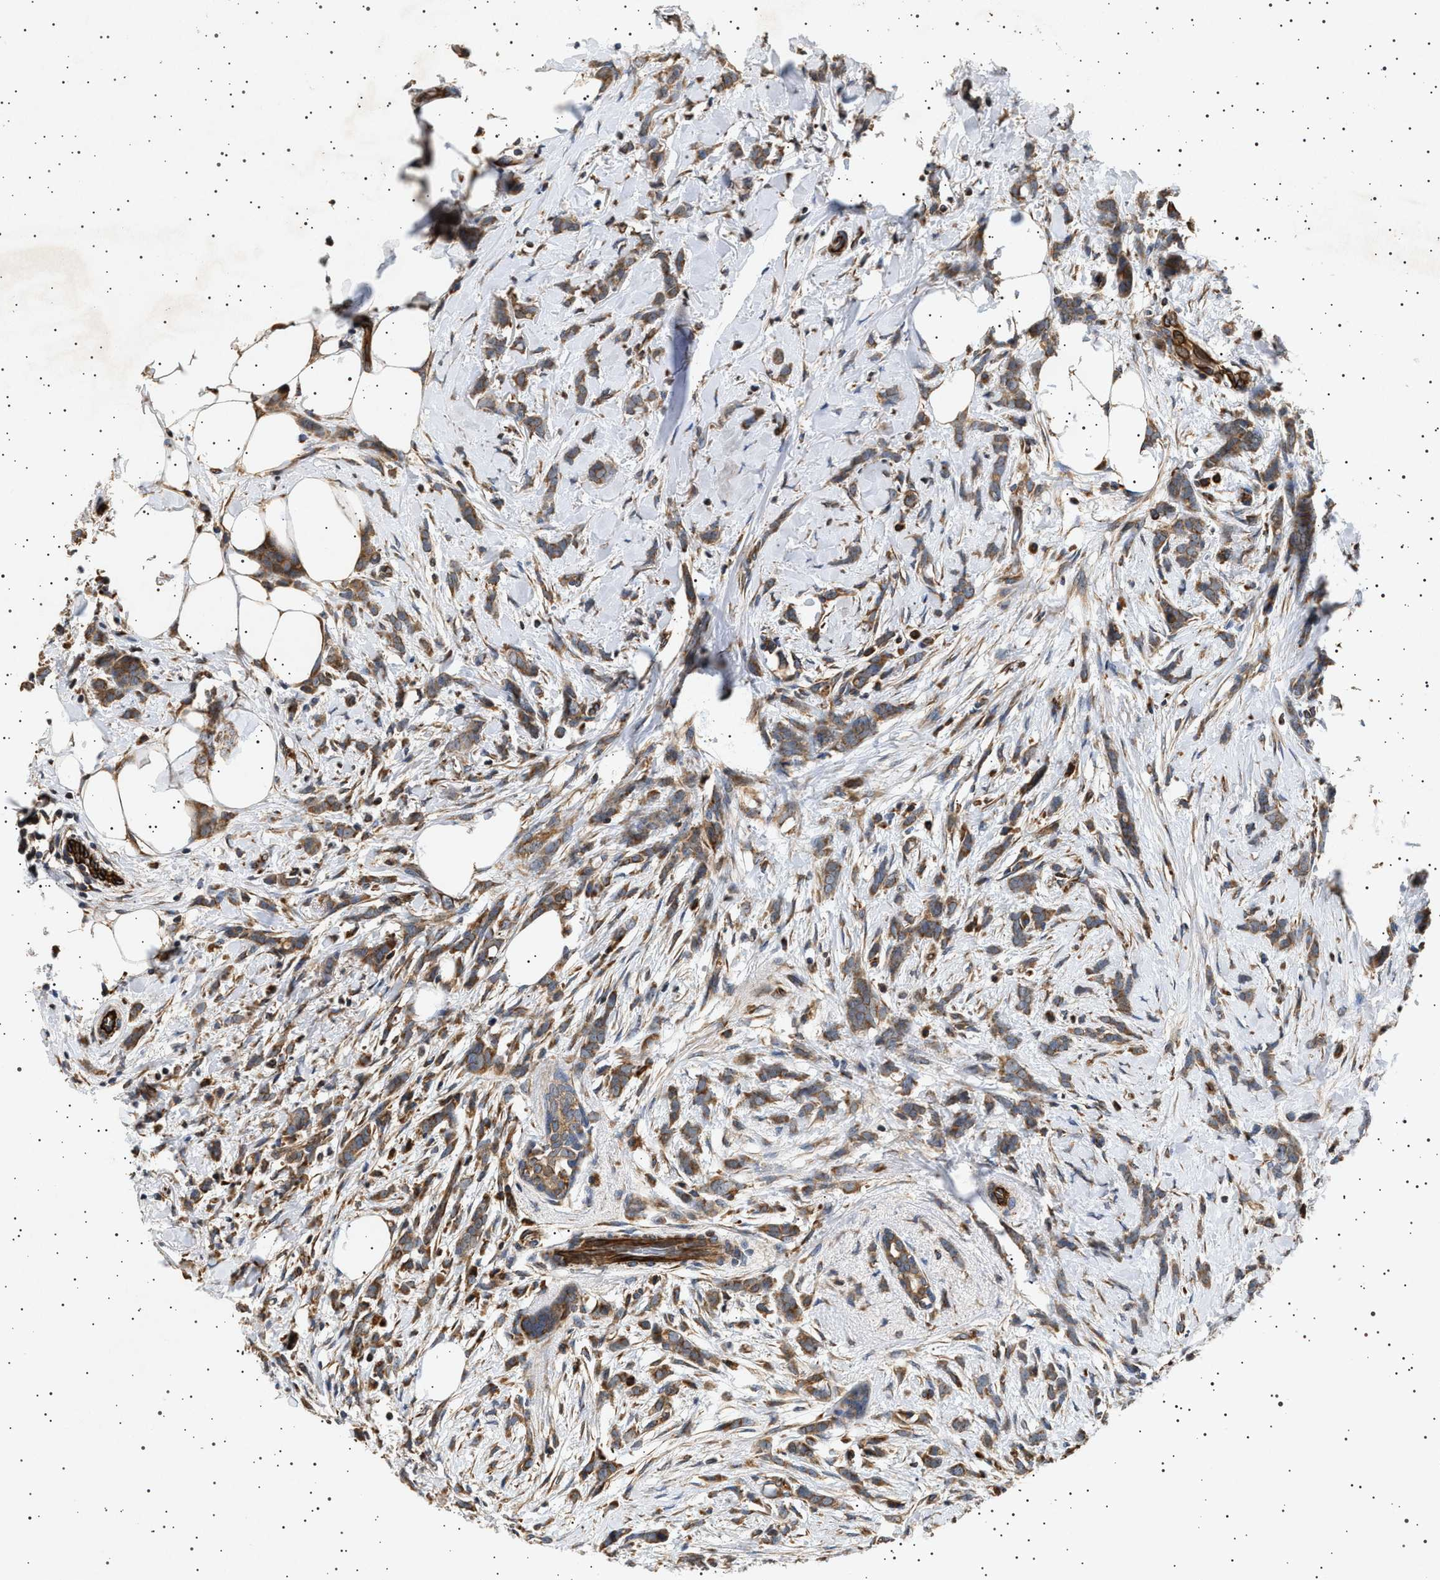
{"staining": {"intensity": "moderate", "quantity": ">75%", "location": "cytoplasmic/membranous"}, "tissue": "breast cancer", "cell_type": "Tumor cells", "image_type": "cancer", "snomed": [{"axis": "morphology", "description": "Lobular carcinoma, in situ"}, {"axis": "morphology", "description": "Lobular carcinoma"}, {"axis": "topography", "description": "Breast"}], "caption": "Protein expression analysis of human breast cancer reveals moderate cytoplasmic/membranous staining in approximately >75% of tumor cells. The staining was performed using DAB to visualize the protein expression in brown, while the nuclei were stained in blue with hematoxylin (Magnification: 20x).", "gene": "TRUB2", "patient": {"sex": "female", "age": 41}}